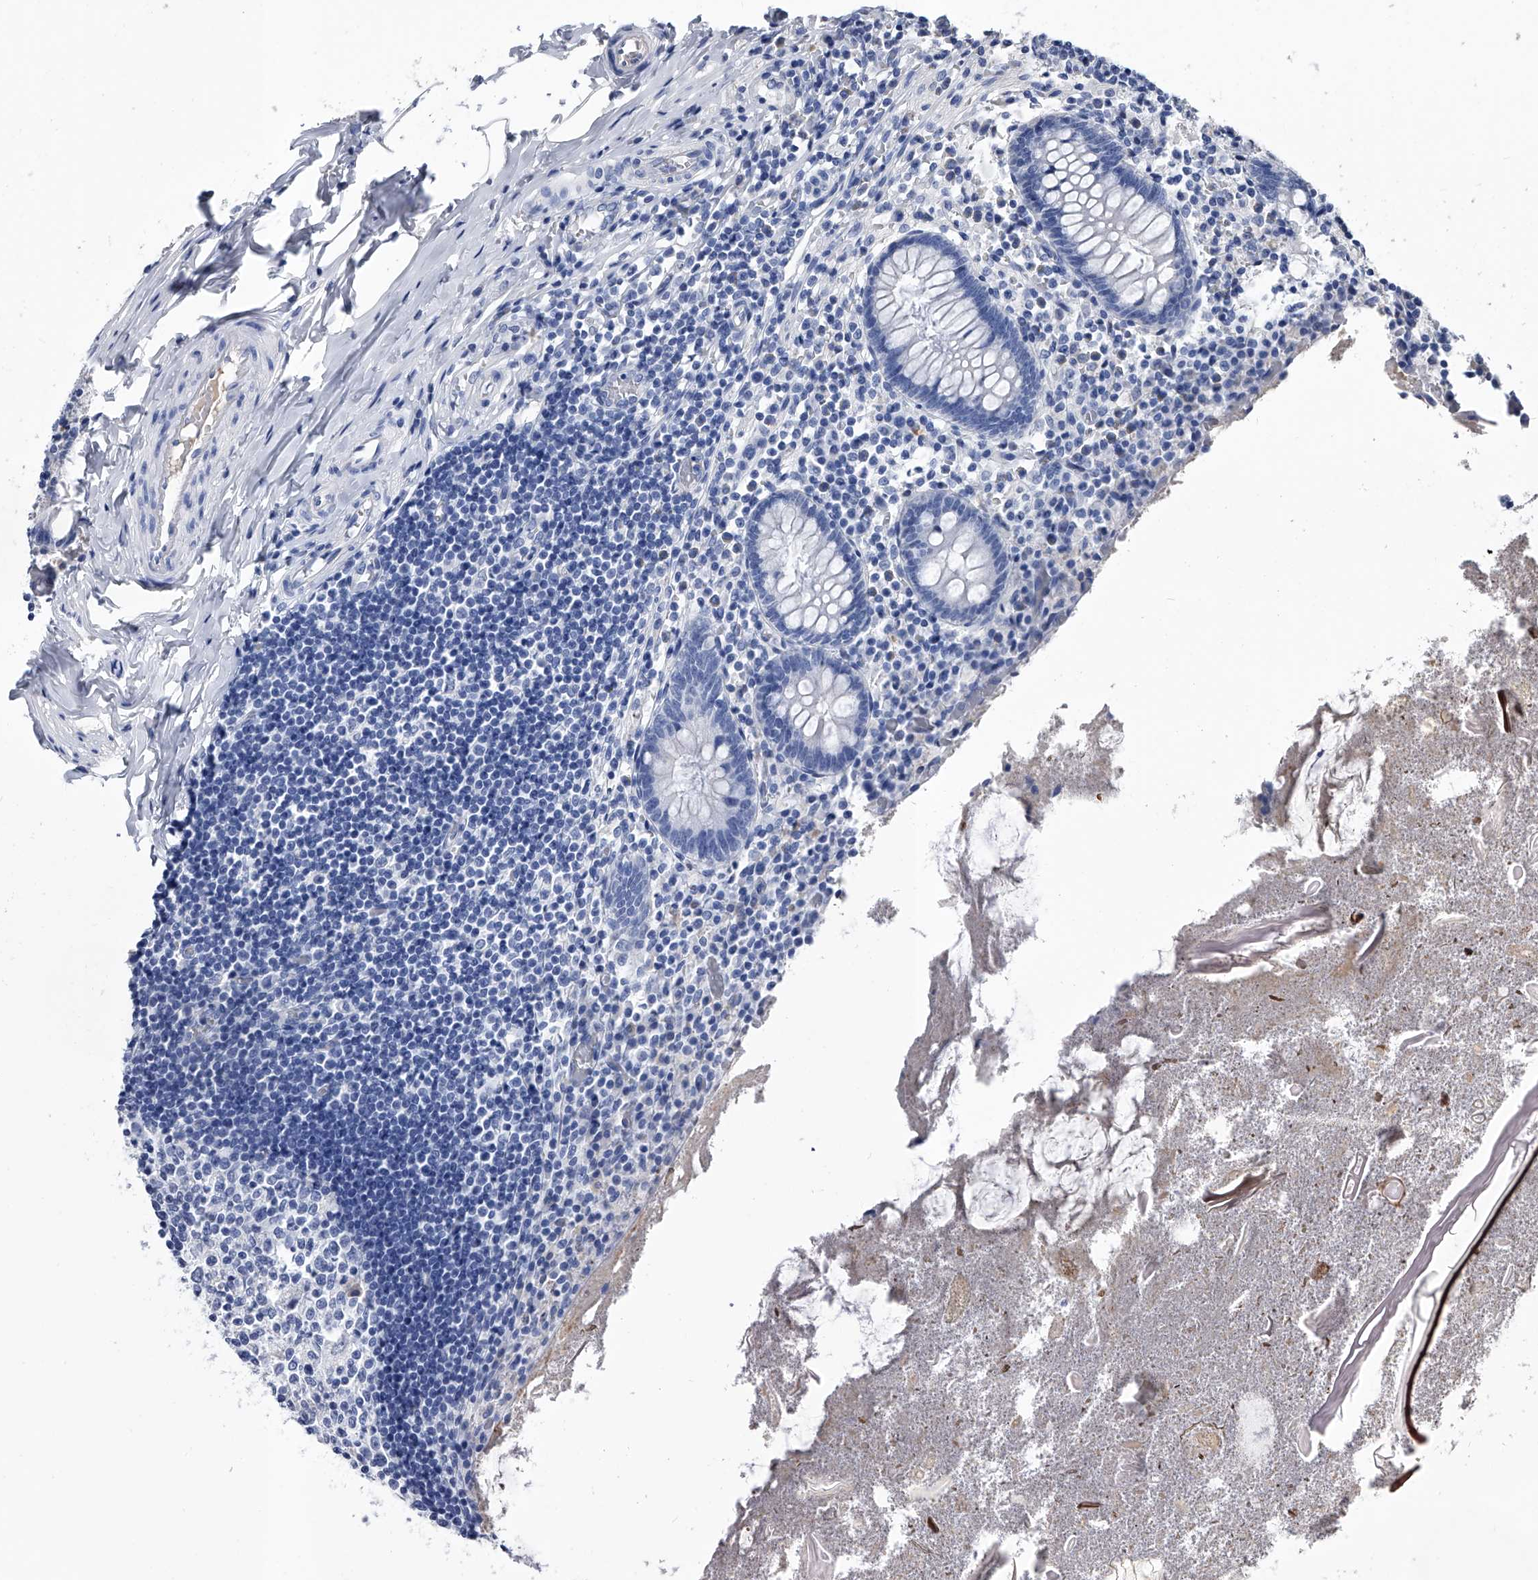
{"staining": {"intensity": "negative", "quantity": "none", "location": "none"}, "tissue": "appendix", "cell_type": "Glandular cells", "image_type": "normal", "snomed": [{"axis": "morphology", "description": "Normal tissue, NOS"}, {"axis": "topography", "description": "Appendix"}], "caption": "The photomicrograph reveals no significant staining in glandular cells of appendix.", "gene": "EFCAB7", "patient": {"sex": "female", "age": 17}}